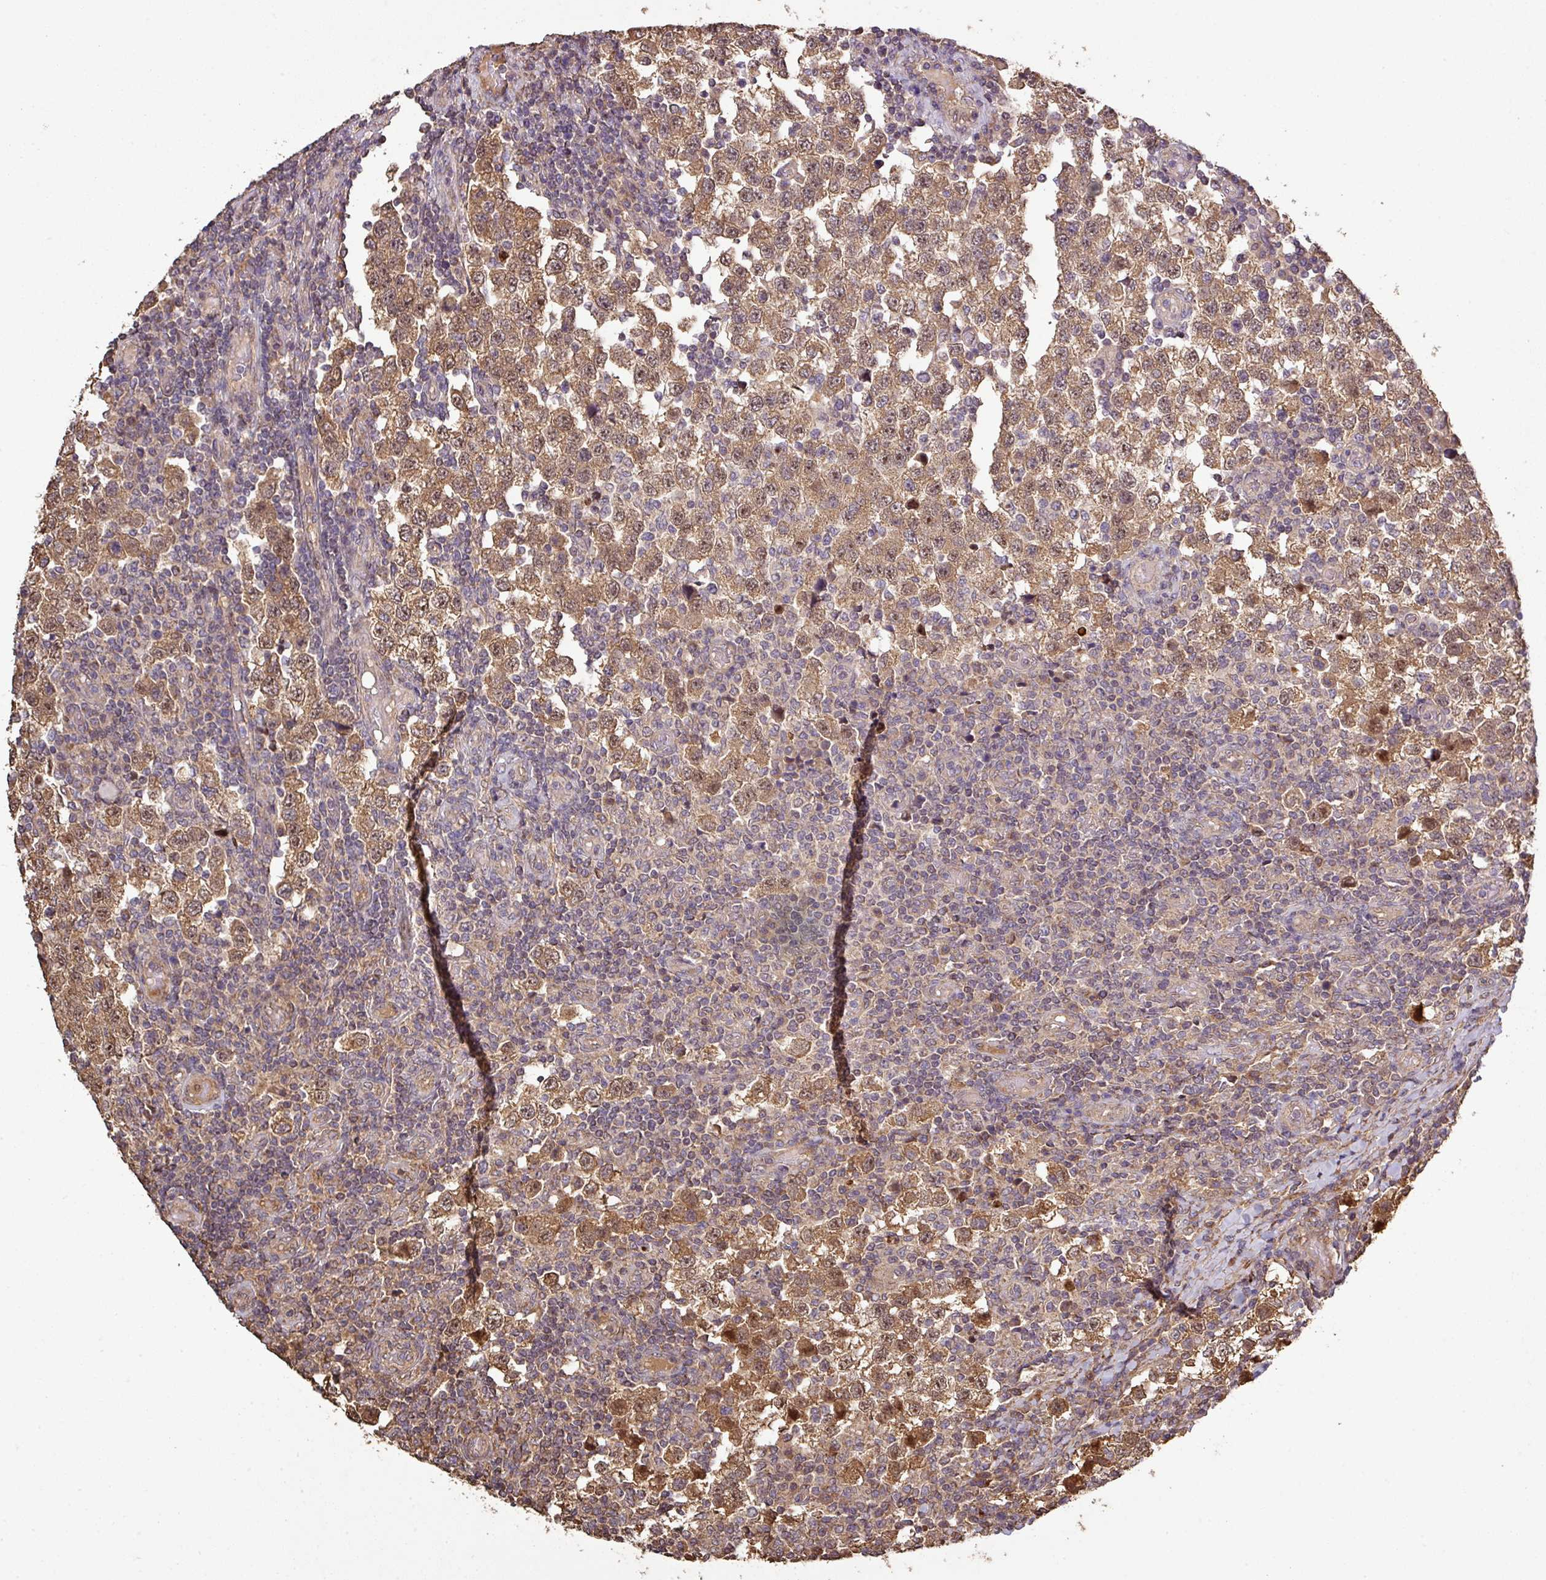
{"staining": {"intensity": "moderate", "quantity": ">75%", "location": "cytoplasmic/membranous"}, "tissue": "testis cancer", "cell_type": "Tumor cells", "image_type": "cancer", "snomed": [{"axis": "morphology", "description": "Seminoma, NOS"}, {"axis": "topography", "description": "Testis"}], "caption": "Testis cancer (seminoma) was stained to show a protein in brown. There is medium levels of moderate cytoplasmic/membranous positivity in about >75% of tumor cells.", "gene": "ISLR", "patient": {"sex": "male", "age": 34}}